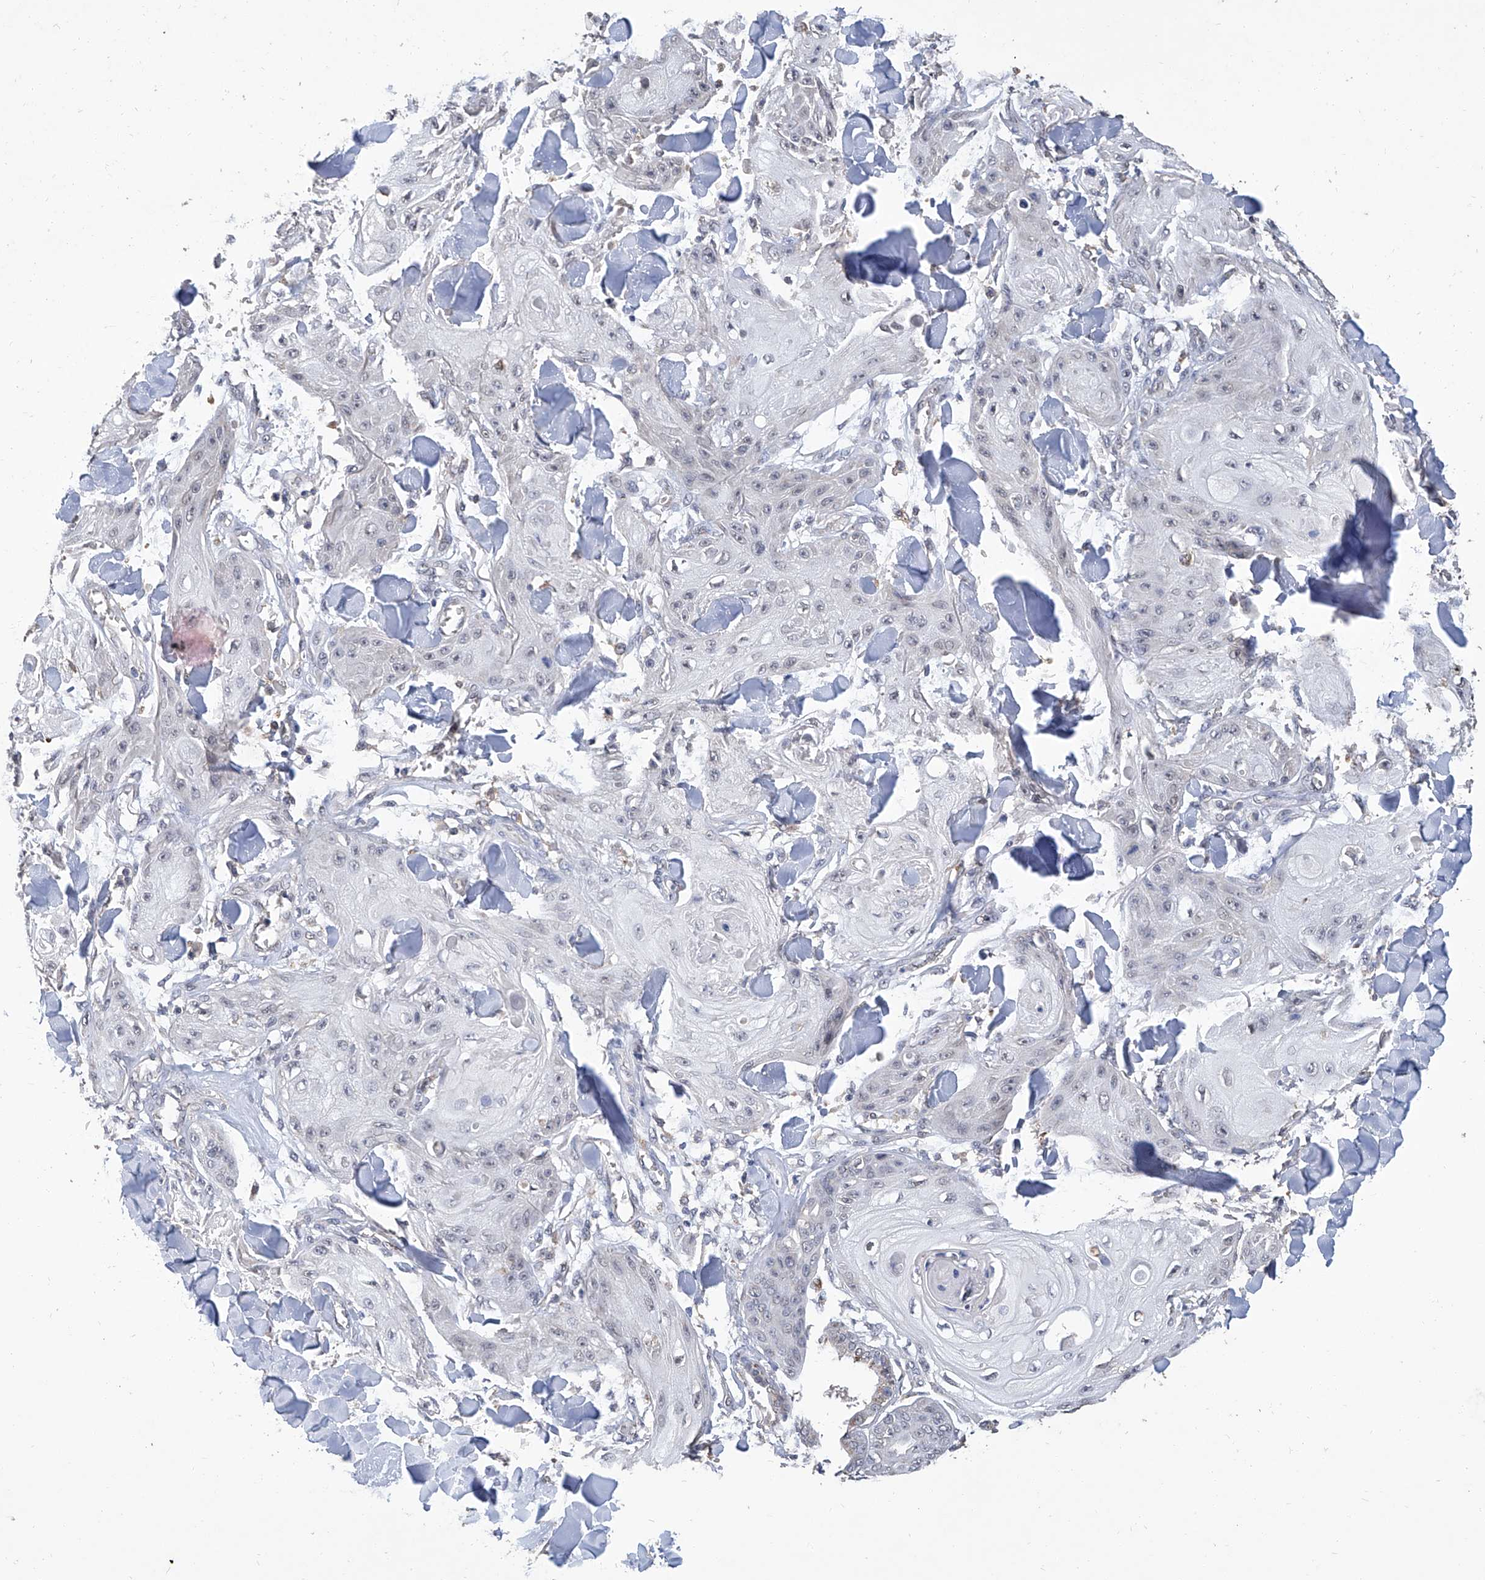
{"staining": {"intensity": "negative", "quantity": "none", "location": "none"}, "tissue": "skin cancer", "cell_type": "Tumor cells", "image_type": "cancer", "snomed": [{"axis": "morphology", "description": "Squamous cell carcinoma, NOS"}, {"axis": "topography", "description": "Skin"}], "caption": "This micrograph is of skin cancer stained with immunohistochemistry to label a protein in brown with the nuclei are counter-stained blue. There is no staining in tumor cells.", "gene": "GPT", "patient": {"sex": "male", "age": 74}}